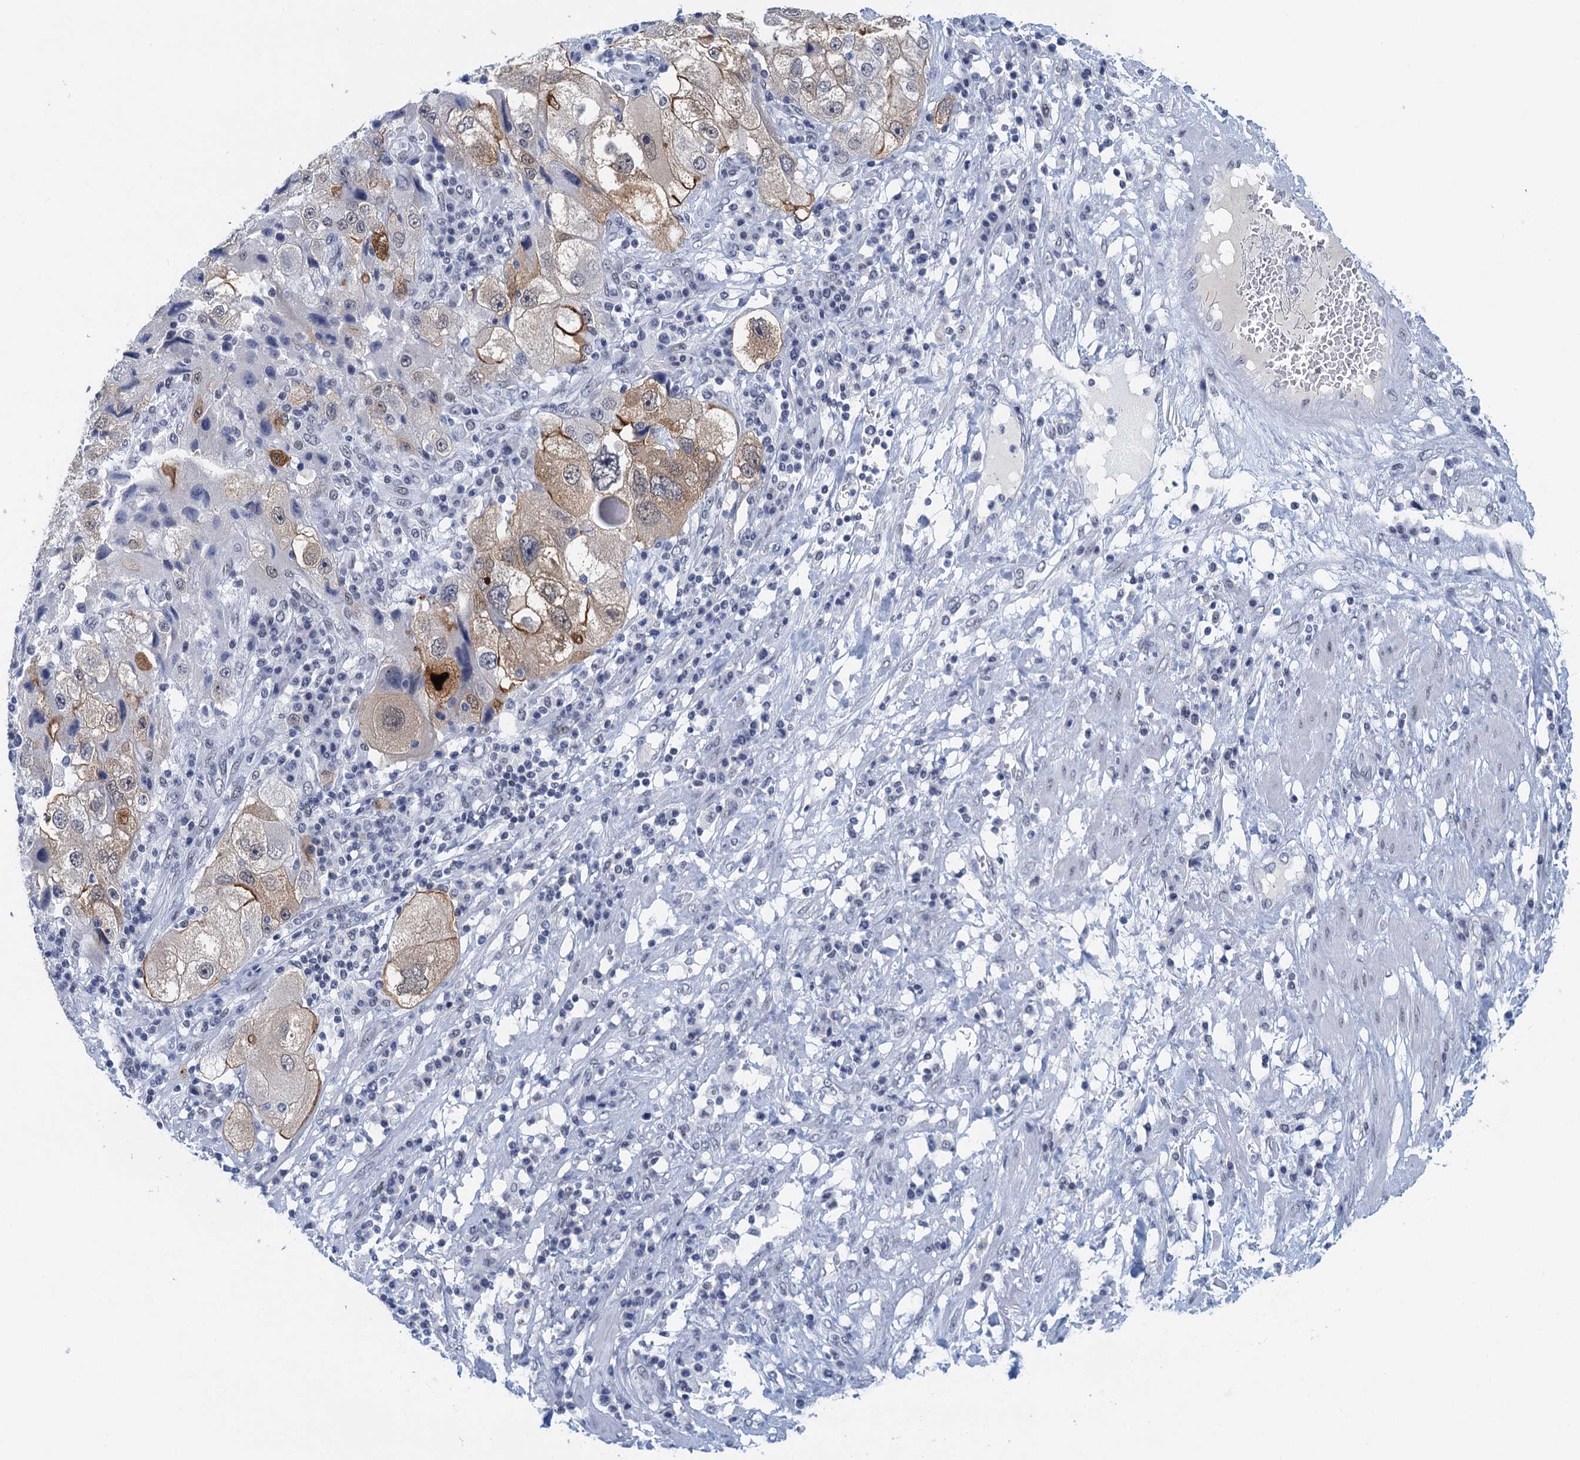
{"staining": {"intensity": "moderate", "quantity": "<25%", "location": "cytoplasmic/membranous"}, "tissue": "endometrial cancer", "cell_type": "Tumor cells", "image_type": "cancer", "snomed": [{"axis": "morphology", "description": "Adenocarcinoma, NOS"}, {"axis": "topography", "description": "Endometrium"}], "caption": "Tumor cells show low levels of moderate cytoplasmic/membranous expression in approximately <25% of cells in endometrial cancer (adenocarcinoma).", "gene": "EPS8L1", "patient": {"sex": "female", "age": 49}}